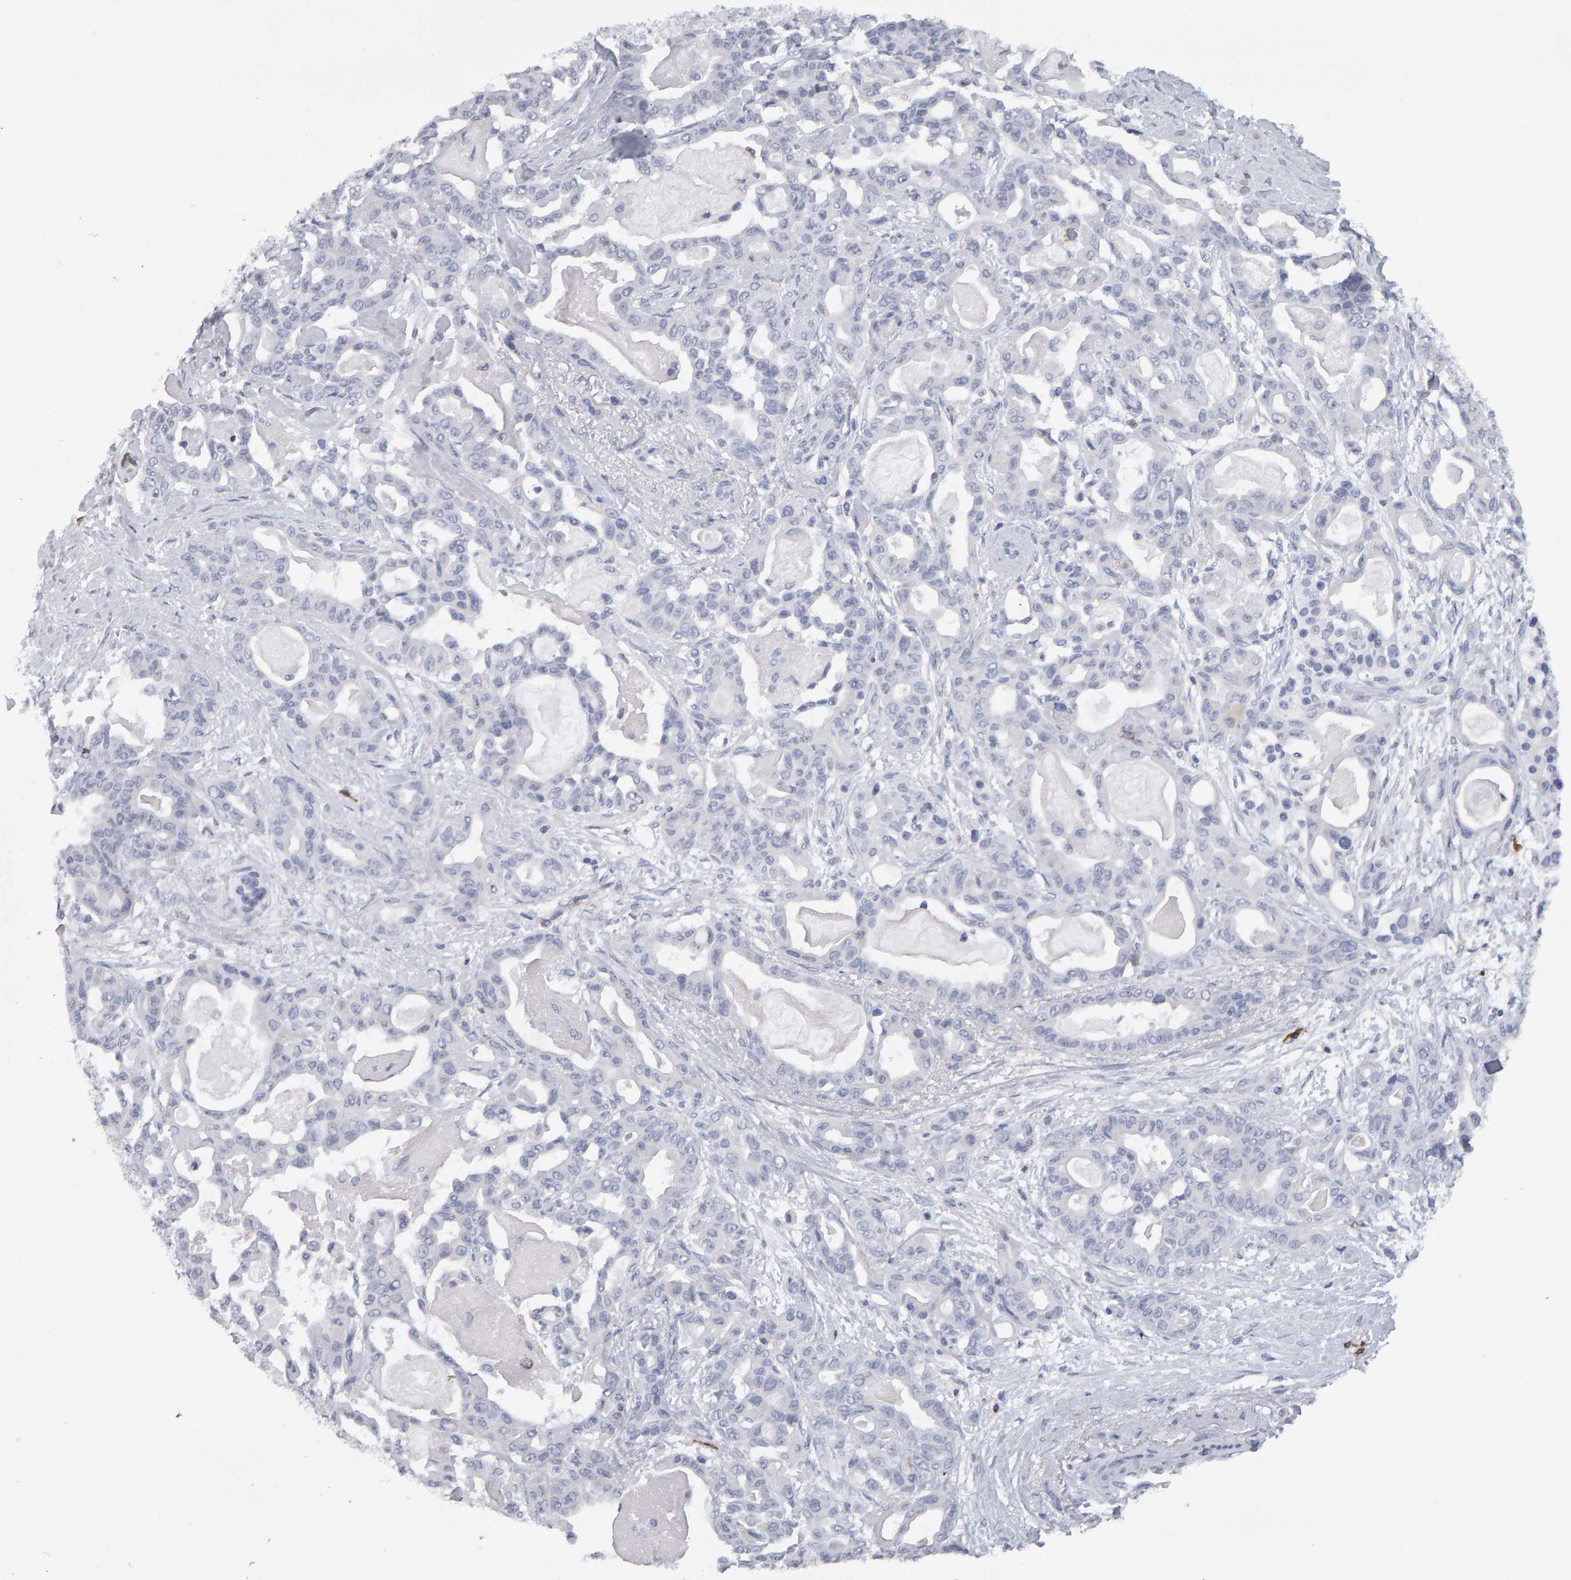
{"staining": {"intensity": "negative", "quantity": "none", "location": "none"}, "tissue": "pancreatic cancer", "cell_type": "Tumor cells", "image_type": "cancer", "snomed": [{"axis": "morphology", "description": "Adenocarcinoma, NOS"}, {"axis": "topography", "description": "Pancreas"}], "caption": "The immunohistochemistry micrograph has no significant expression in tumor cells of adenocarcinoma (pancreatic) tissue.", "gene": "CD38", "patient": {"sex": "male", "age": 63}}